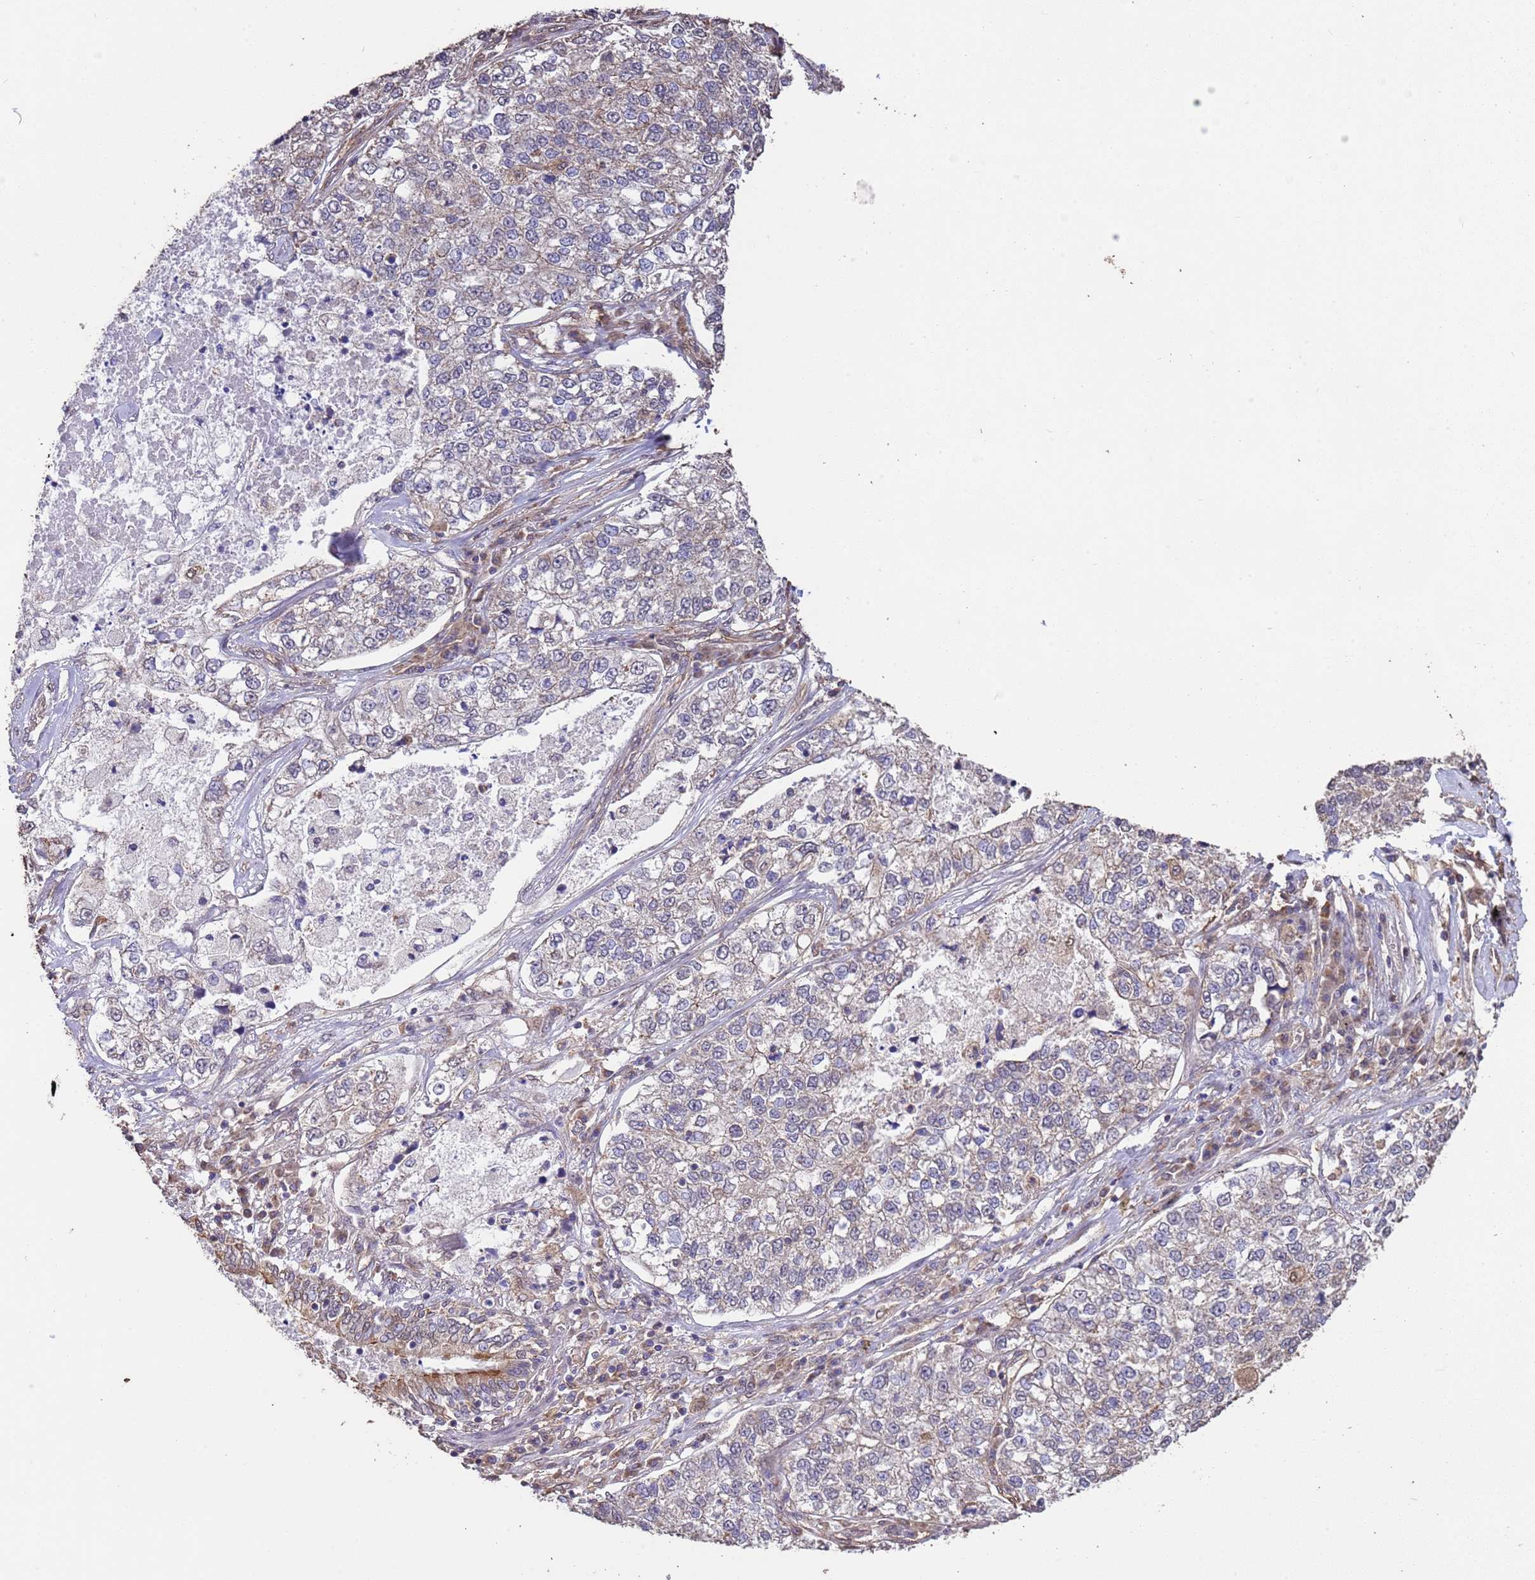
{"staining": {"intensity": "negative", "quantity": "none", "location": "none"}, "tissue": "lung cancer", "cell_type": "Tumor cells", "image_type": "cancer", "snomed": [{"axis": "morphology", "description": "Adenocarcinoma, NOS"}, {"axis": "topography", "description": "Lung"}], "caption": "DAB immunohistochemical staining of human lung cancer (adenocarcinoma) shows no significant expression in tumor cells.", "gene": "NPHP1", "patient": {"sex": "male", "age": 49}}